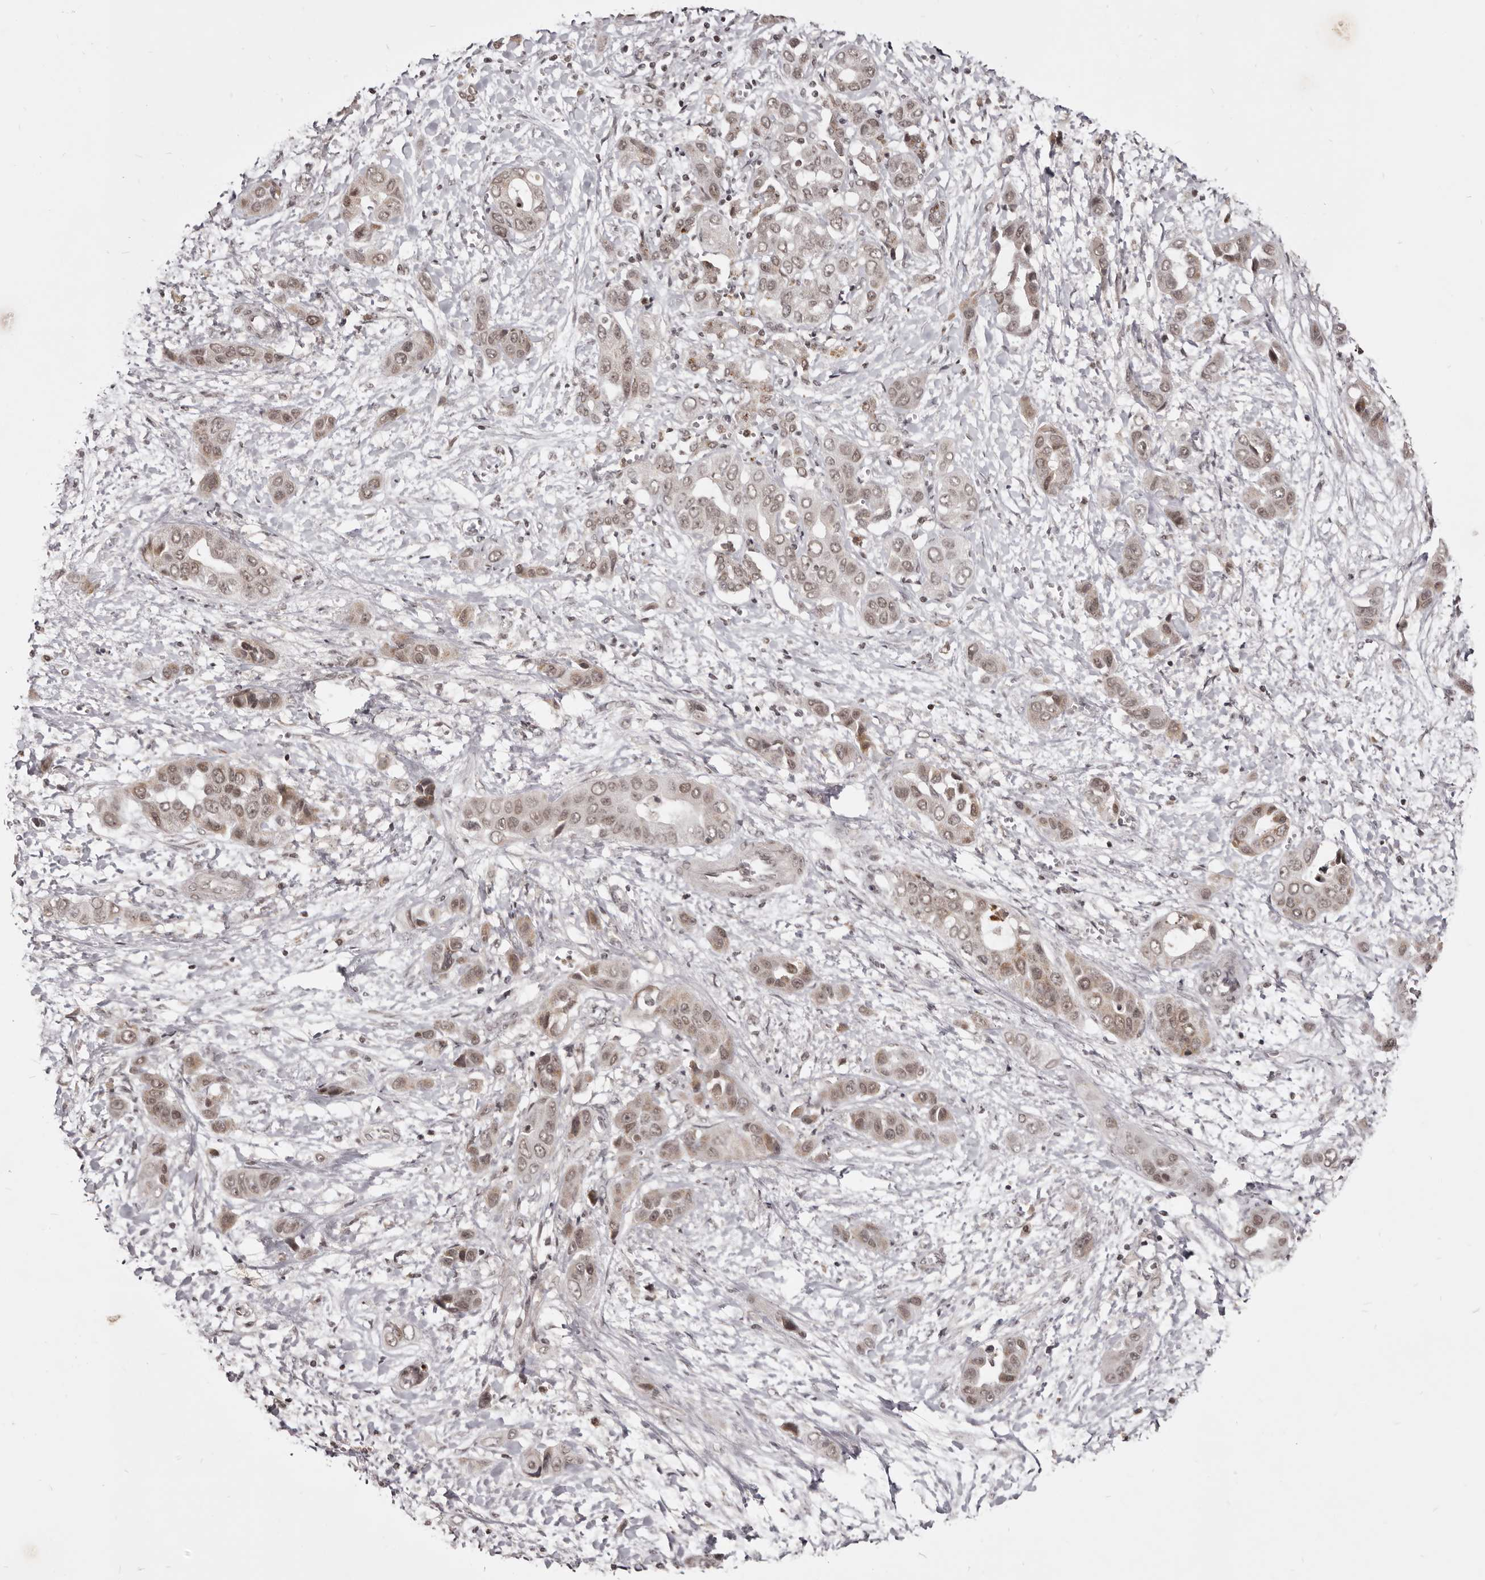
{"staining": {"intensity": "weak", "quantity": ">75%", "location": "nuclear"}, "tissue": "liver cancer", "cell_type": "Tumor cells", "image_type": "cancer", "snomed": [{"axis": "morphology", "description": "Cholangiocarcinoma"}, {"axis": "topography", "description": "Liver"}], "caption": "The histopathology image exhibits immunohistochemical staining of liver cancer (cholangiocarcinoma). There is weak nuclear staining is seen in approximately >75% of tumor cells. (IHC, brightfield microscopy, high magnification).", "gene": "THUMPD1", "patient": {"sex": "female", "age": 52}}